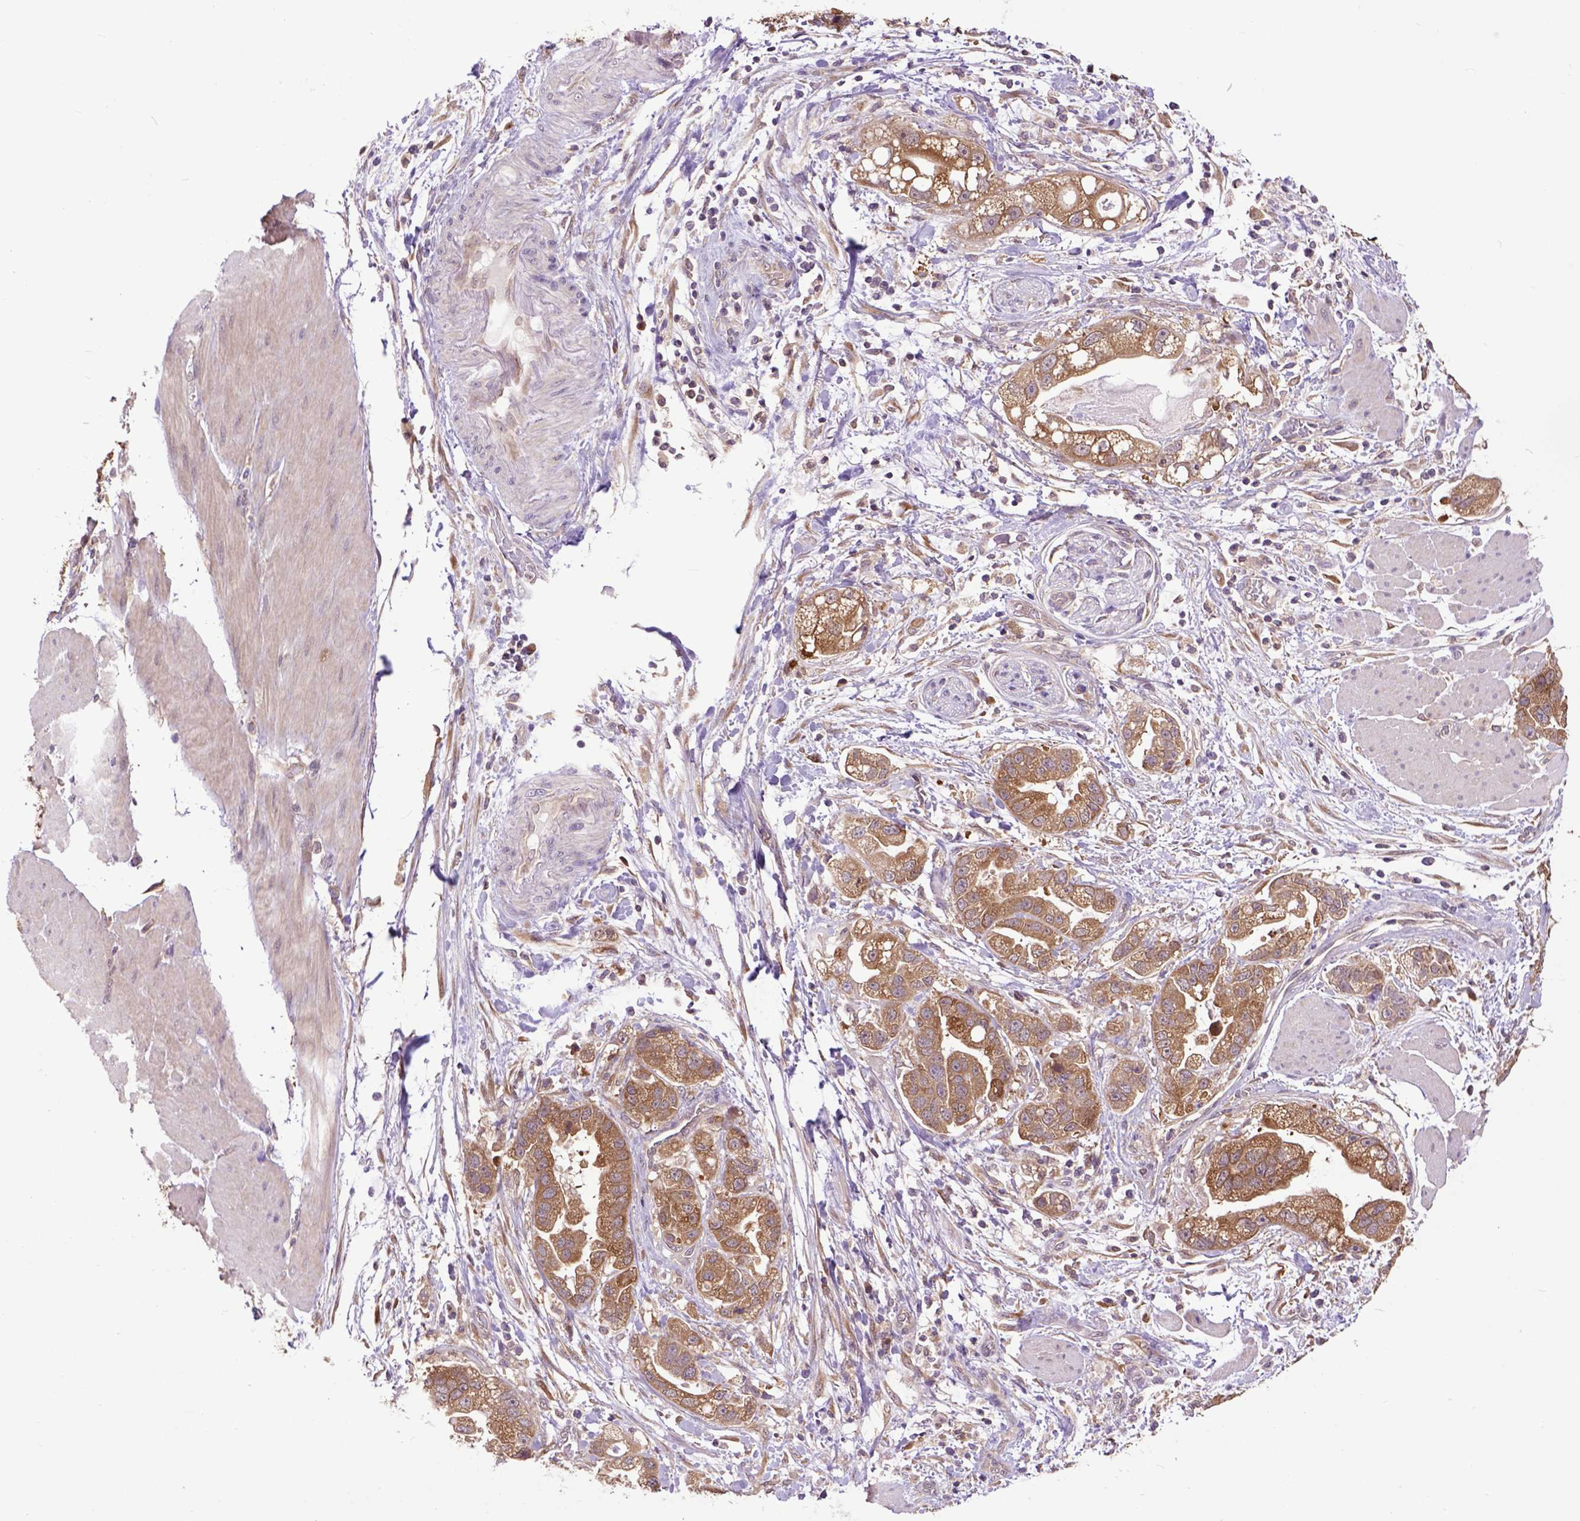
{"staining": {"intensity": "moderate", "quantity": ">75%", "location": "cytoplasmic/membranous"}, "tissue": "stomach cancer", "cell_type": "Tumor cells", "image_type": "cancer", "snomed": [{"axis": "morphology", "description": "Adenocarcinoma, NOS"}, {"axis": "topography", "description": "Stomach"}], "caption": "Immunohistochemistry (IHC) histopathology image of adenocarcinoma (stomach) stained for a protein (brown), which shows medium levels of moderate cytoplasmic/membranous staining in approximately >75% of tumor cells.", "gene": "ARL1", "patient": {"sex": "male", "age": 59}}